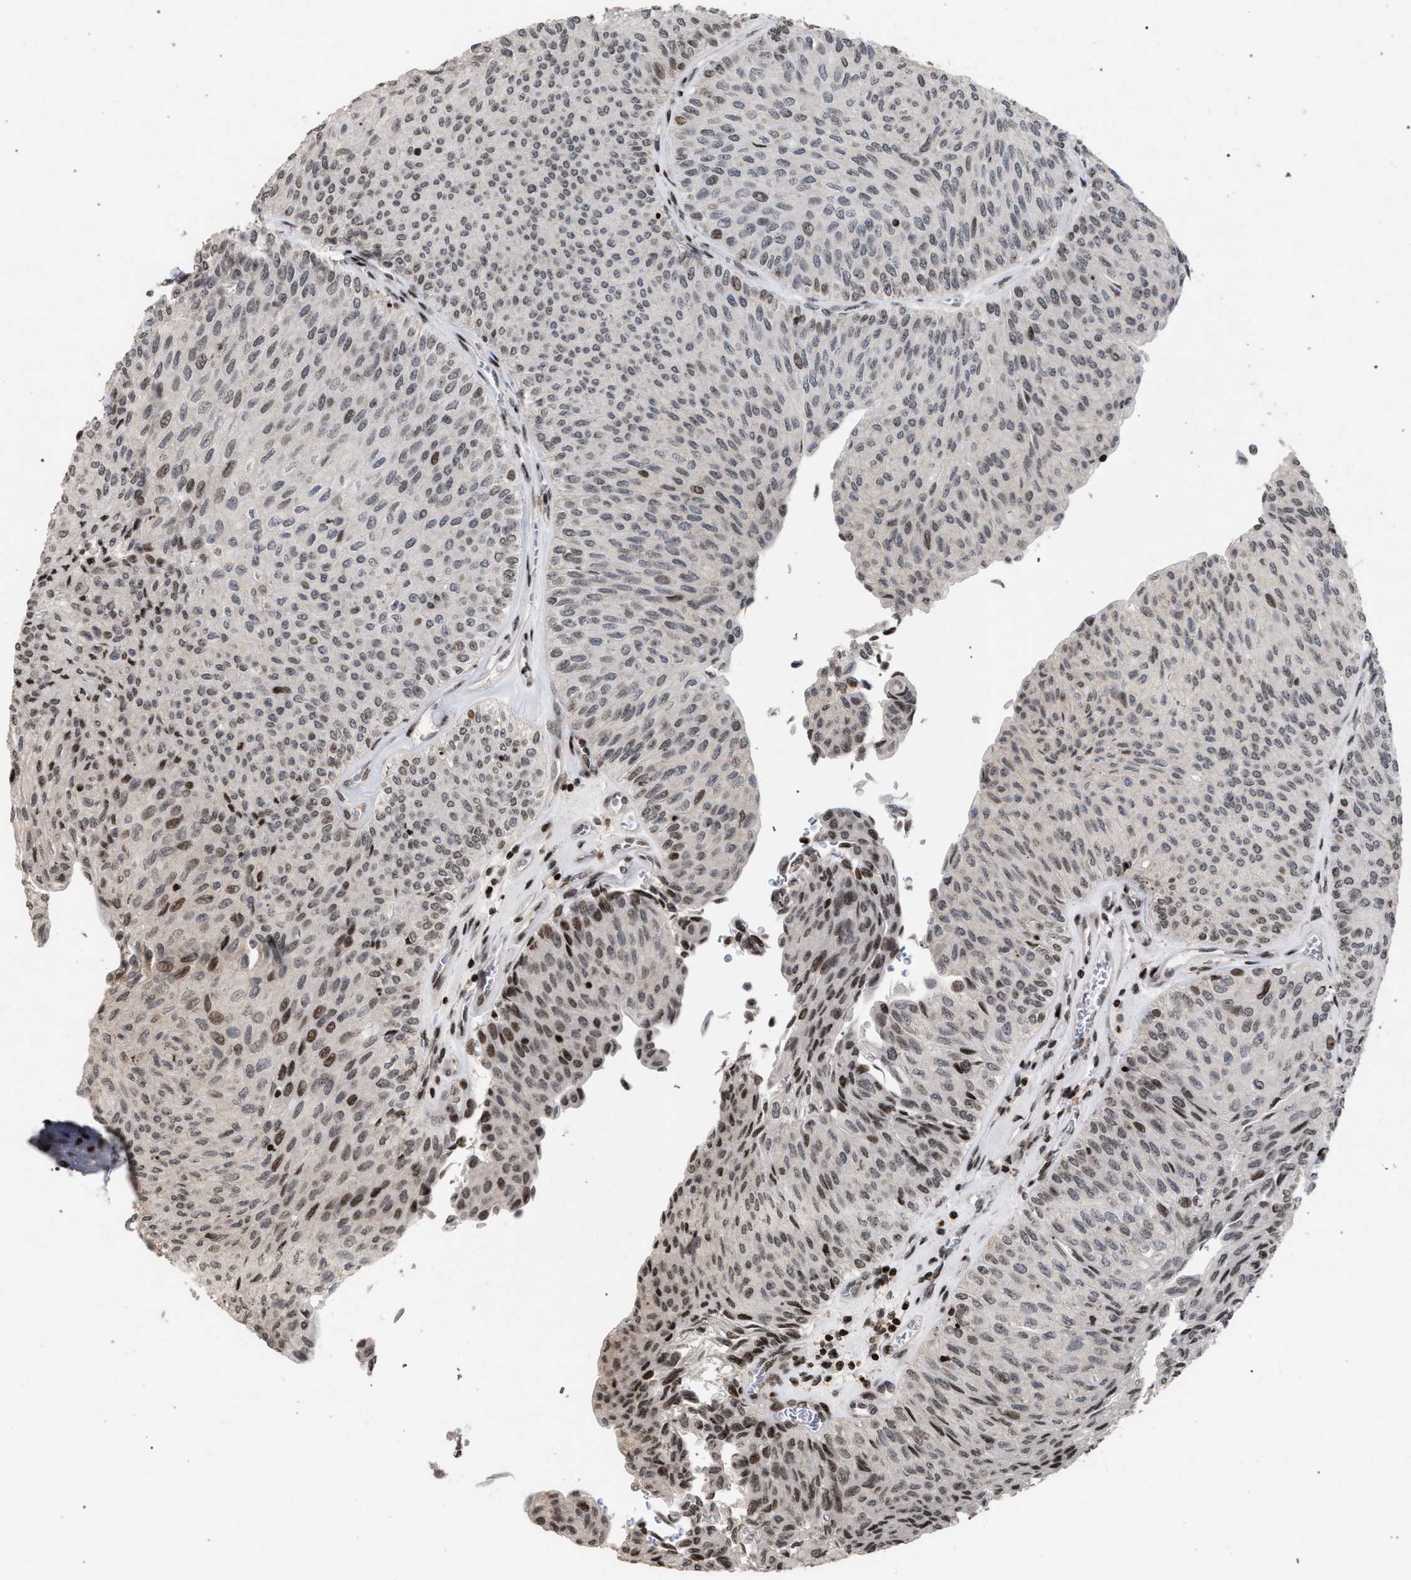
{"staining": {"intensity": "moderate", "quantity": "<25%", "location": "nuclear"}, "tissue": "urothelial cancer", "cell_type": "Tumor cells", "image_type": "cancer", "snomed": [{"axis": "morphology", "description": "Urothelial carcinoma, Low grade"}, {"axis": "topography", "description": "Urinary bladder"}], "caption": "Urothelial cancer tissue reveals moderate nuclear expression in about <25% of tumor cells, visualized by immunohistochemistry.", "gene": "FOXD3", "patient": {"sex": "male", "age": 78}}